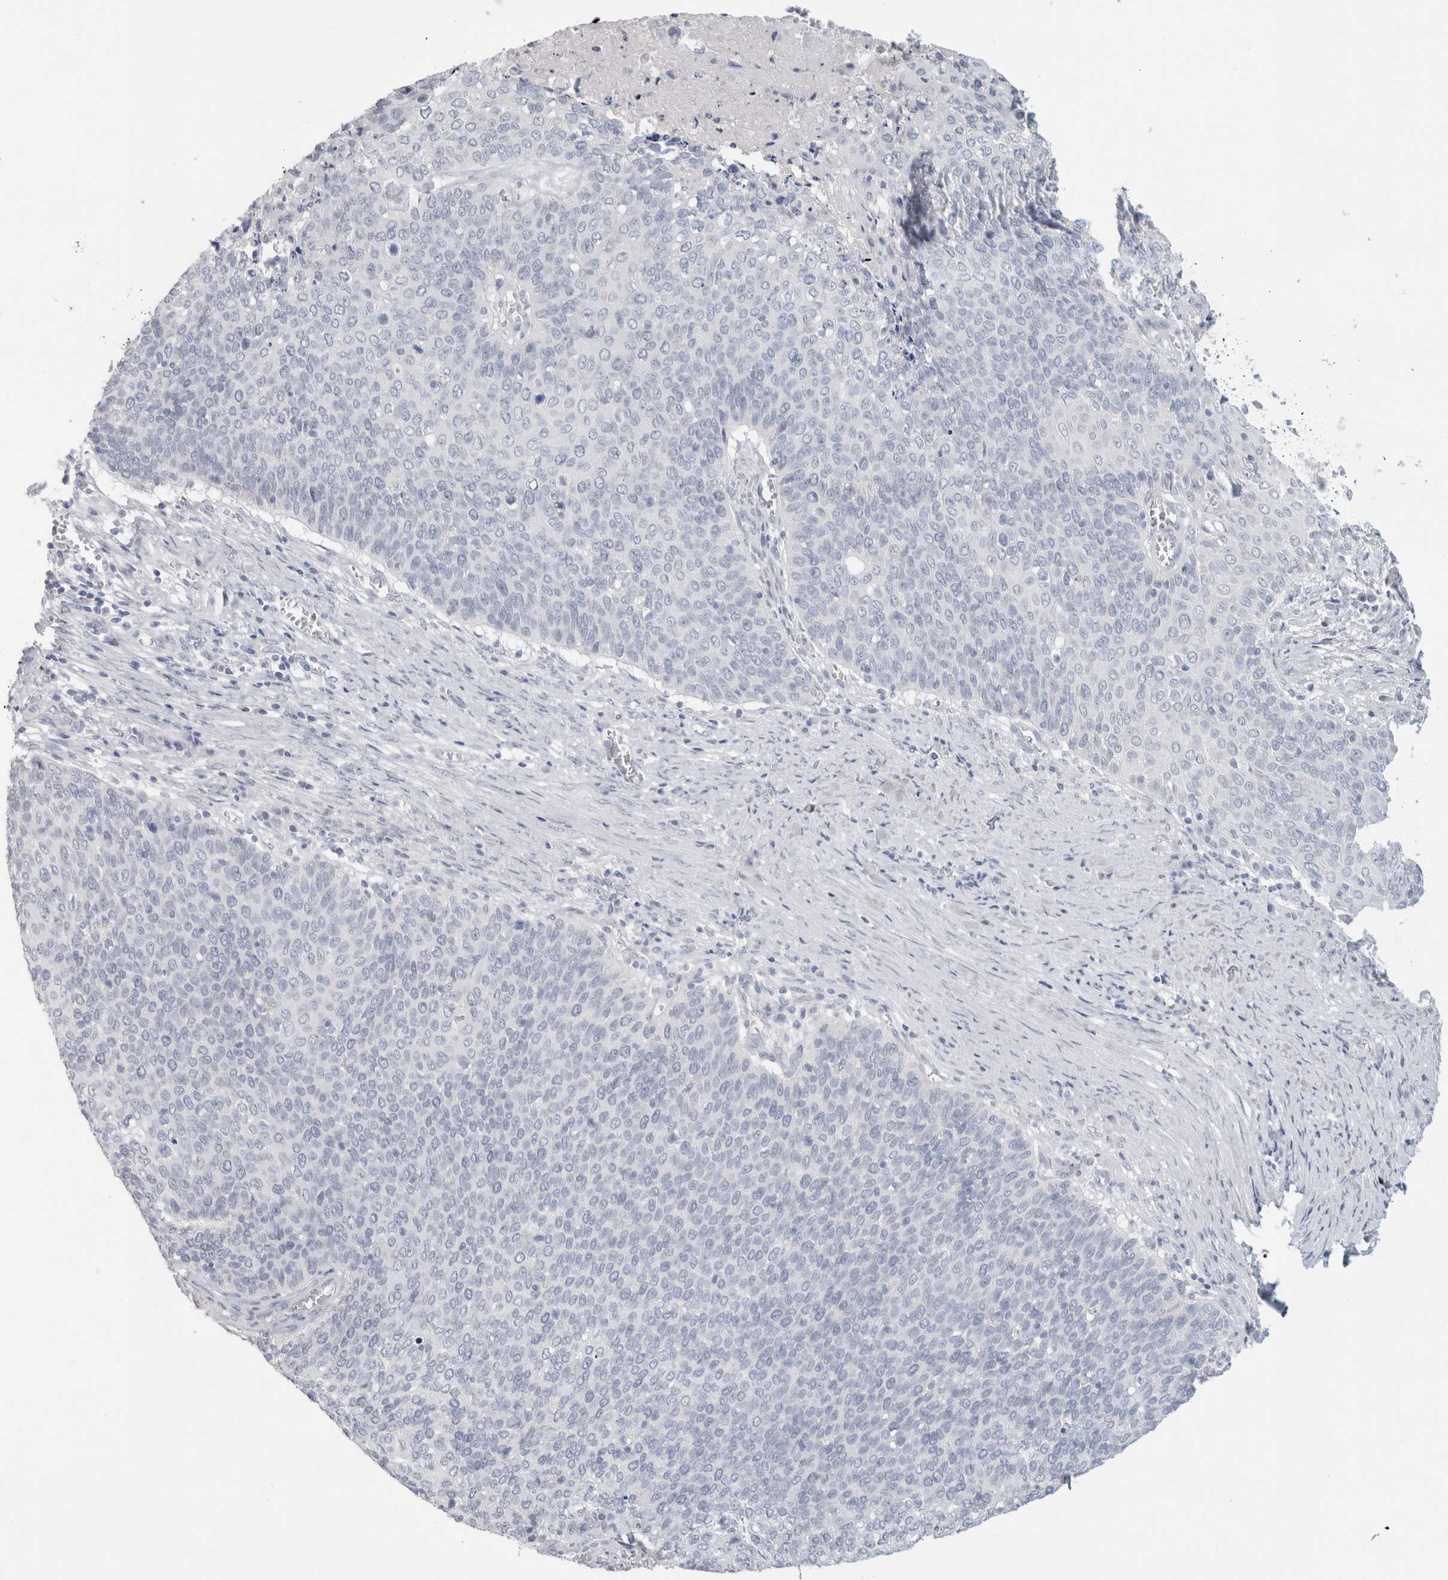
{"staining": {"intensity": "negative", "quantity": "none", "location": "none"}, "tissue": "cervical cancer", "cell_type": "Tumor cells", "image_type": "cancer", "snomed": [{"axis": "morphology", "description": "Squamous cell carcinoma, NOS"}, {"axis": "topography", "description": "Cervix"}], "caption": "A high-resolution image shows immunohistochemistry staining of cervical cancer (squamous cell carcinoma), which reveals no significant expression in tumor cells.", "gene": "SLC6A1", "patient": {"sex": "female", "age": 39}}